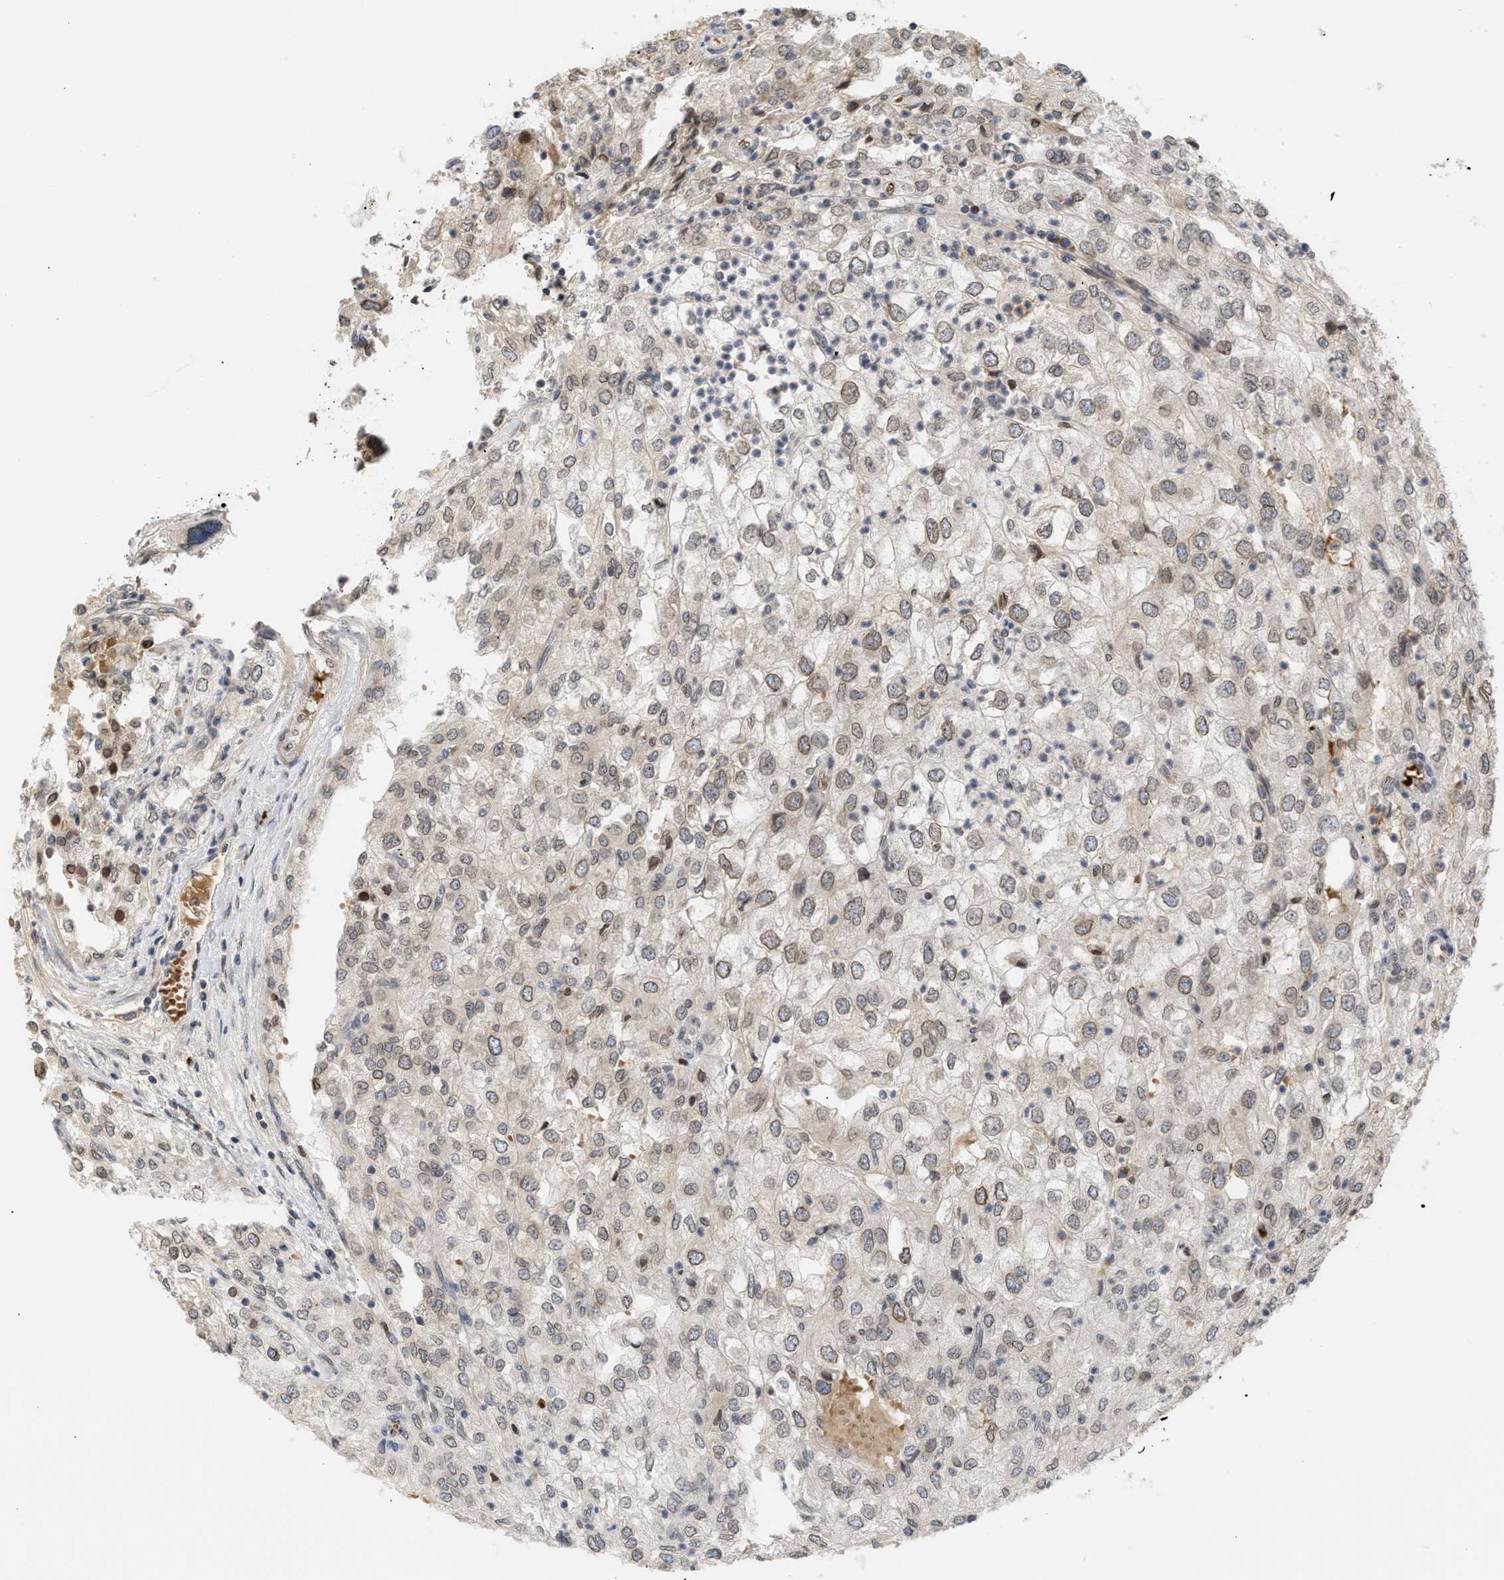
{"staining": {"intensity": "weak", "quantity": "25%-75%", "location": "cytoplasmic/membranous,nuclear"}, "tissue": "renal cancer", "cell_type": "Tumor cells", "image_type": "cancer", "snomed": [{"axis": "morphology", "description": "Adenocarcinoma, NOS"}, {"axis": "topography", "description": "Kidney"}], "caption": "This is a photomicrograph of immunohistochemistry staining of adenocarcinoma (renal), which shows weak positivity in the cytoplasmic/membranous and nuclear of tumor cells.", "gene": "NUP62", "patient": {"sex": "female", "age": 54}}